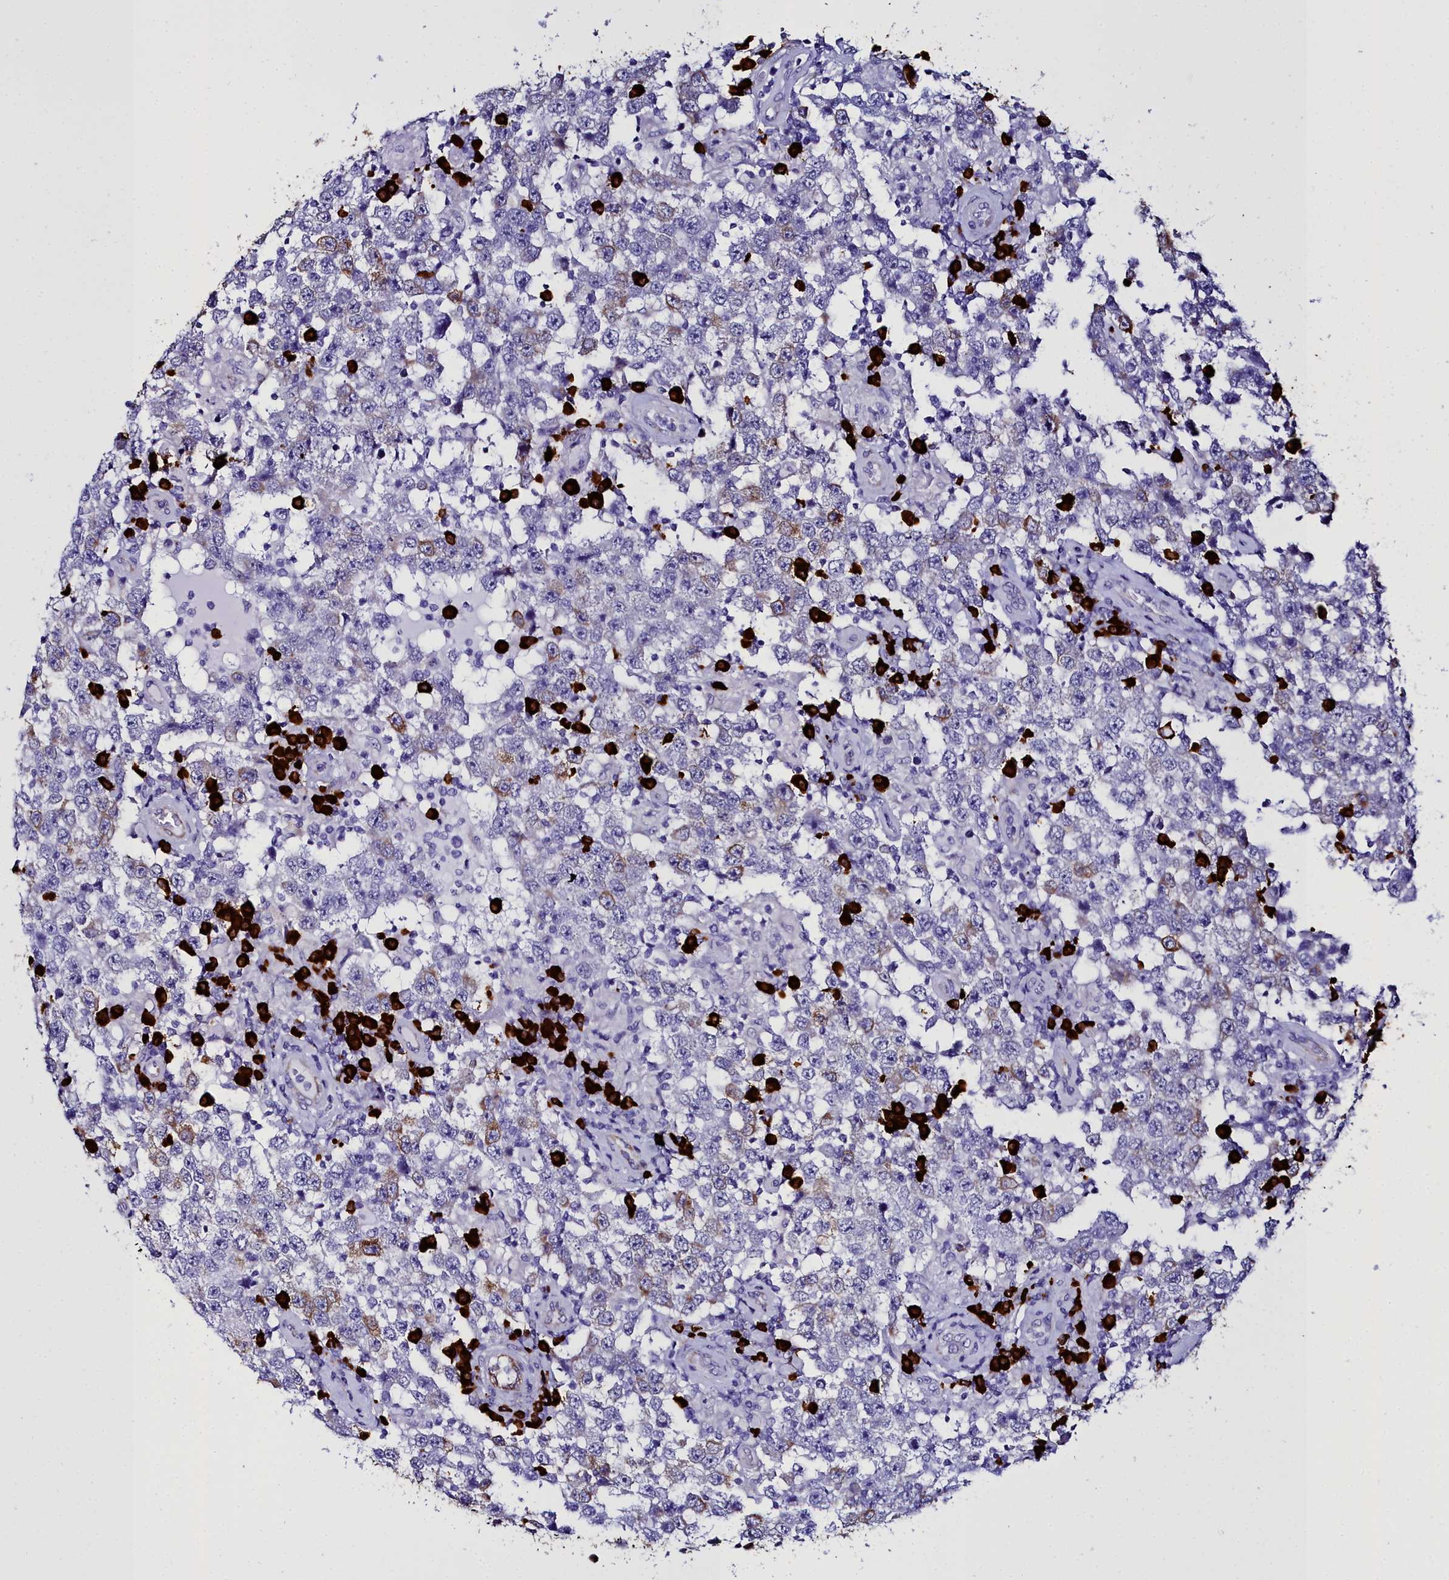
{"staining": {"intensity": "weak", "quantity": "<25%", "location": "cytoplasmic/membranous"}, "tissue": "testis cancer", "cell_type": "Tumor cells", "image_type": "cancer", "snomed": [{"axis": "morphology", "description": "Normal tissue, NOS"}, {"axis": "morphology", "description": "Urothelial carcinoma, High grade"}, {"axis": "morphology", "description": "Seminoma, NOS"}, {"axis": "morphology", "description": "Carcinoma, Embryonal, NOS"}, {"axis": "topography", "description": "Urinary bladder"}, {"axis": "topography", "description": "Testis"}], "caption": "IHC image of neoplastic tissue: human testis seminoma stained with DAB exhibits no significant protein positivity in tumor cells.", "gene": "TXNDC5", "patient": {"sex": "male", "age": 41}}